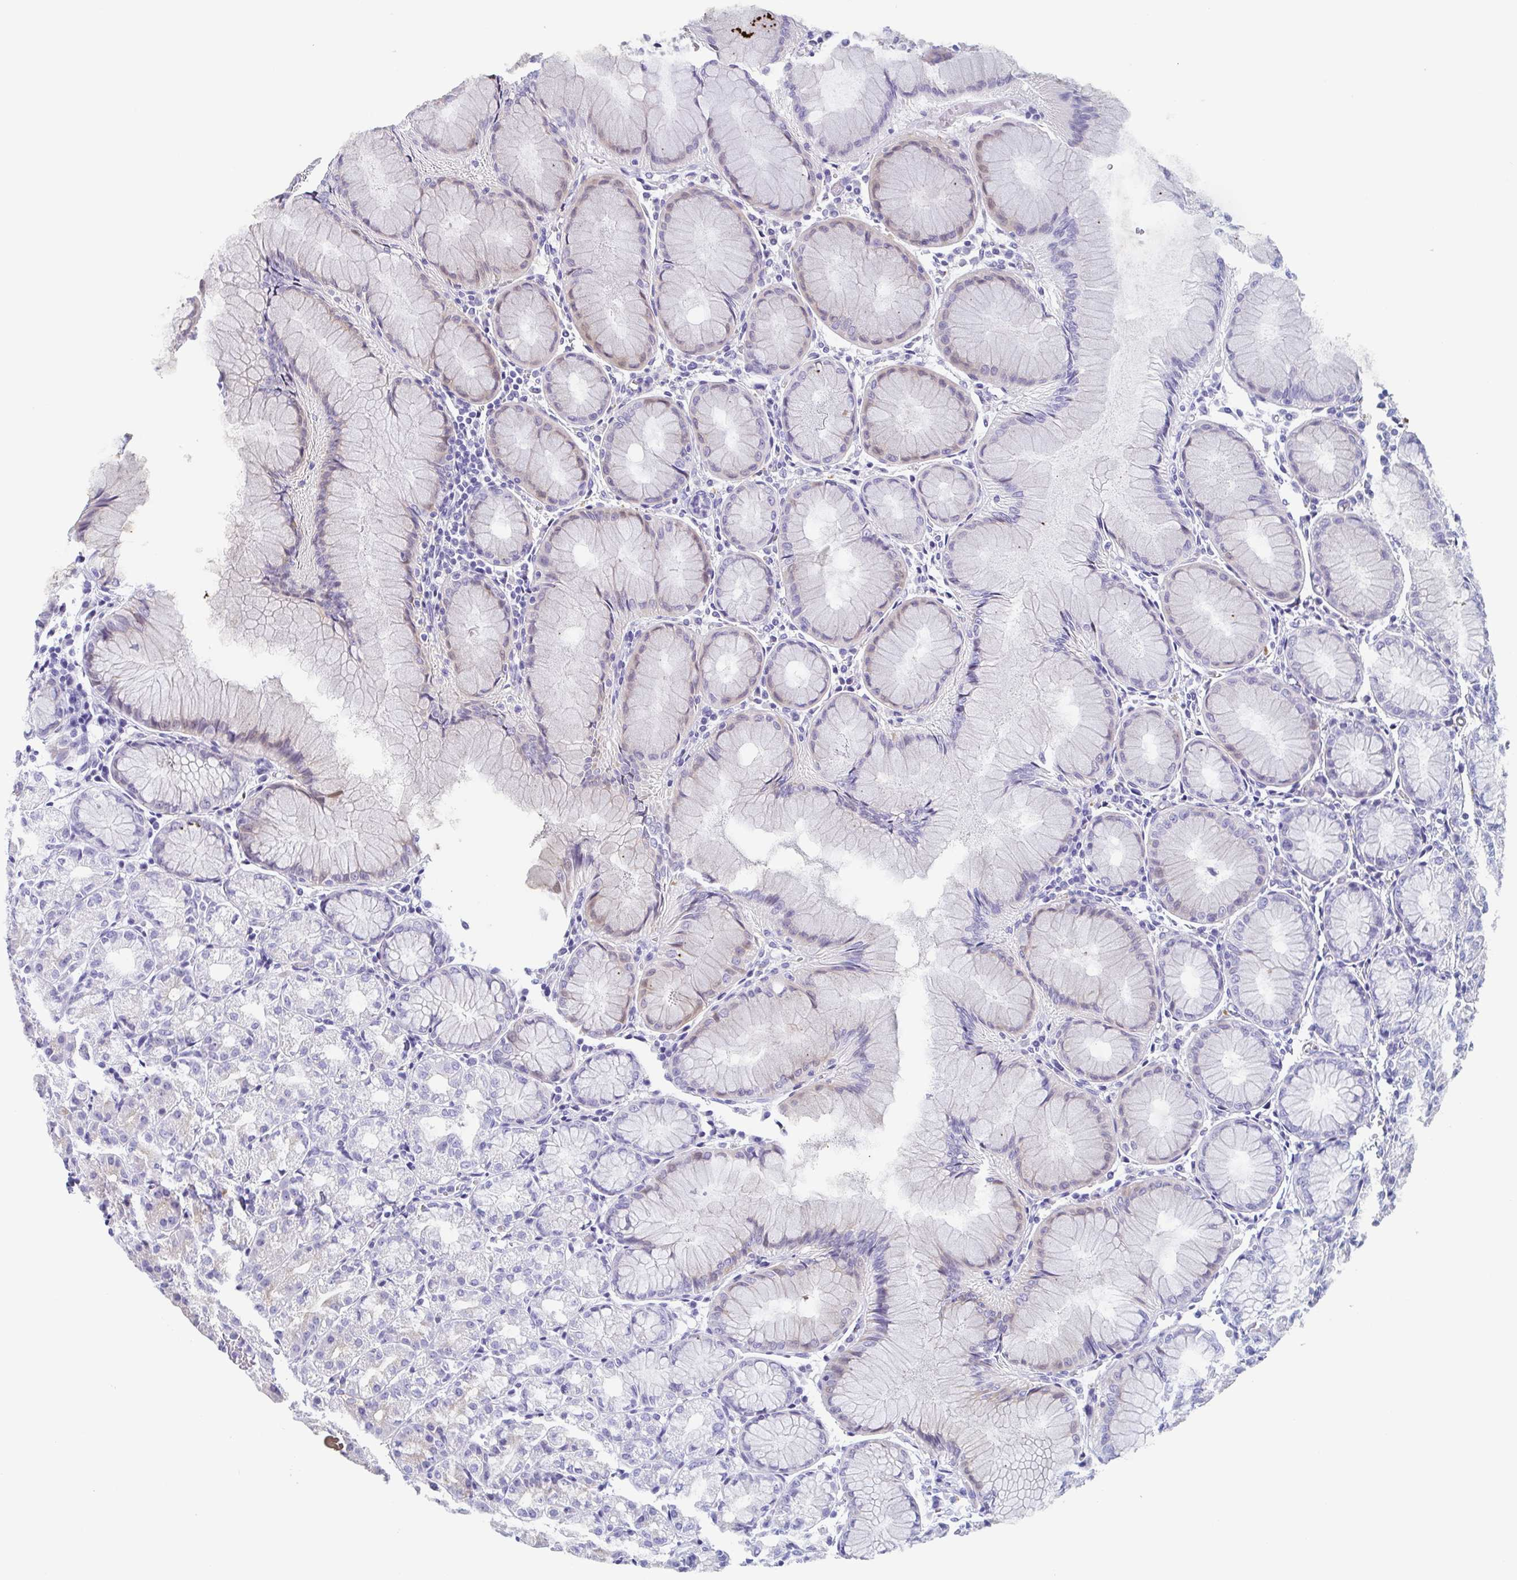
{"staining": {"intensity": "negative", "quantity": "none", "location": "none"}, "tissue": "stomach", "cell_type": "Glandular cells", "image_type": "normal", "snomed": [{"axis": "morphology", "description": "Normal tissue, NOS"}, {"axis": "topography", "description": "Stomach"}], "caption": "Immunohistochemical staining of unremarkable stomach displays no significant staining in glandular cells.", "gene": "TAGLN3", "patient": {"sex": "female", "age": 57}}